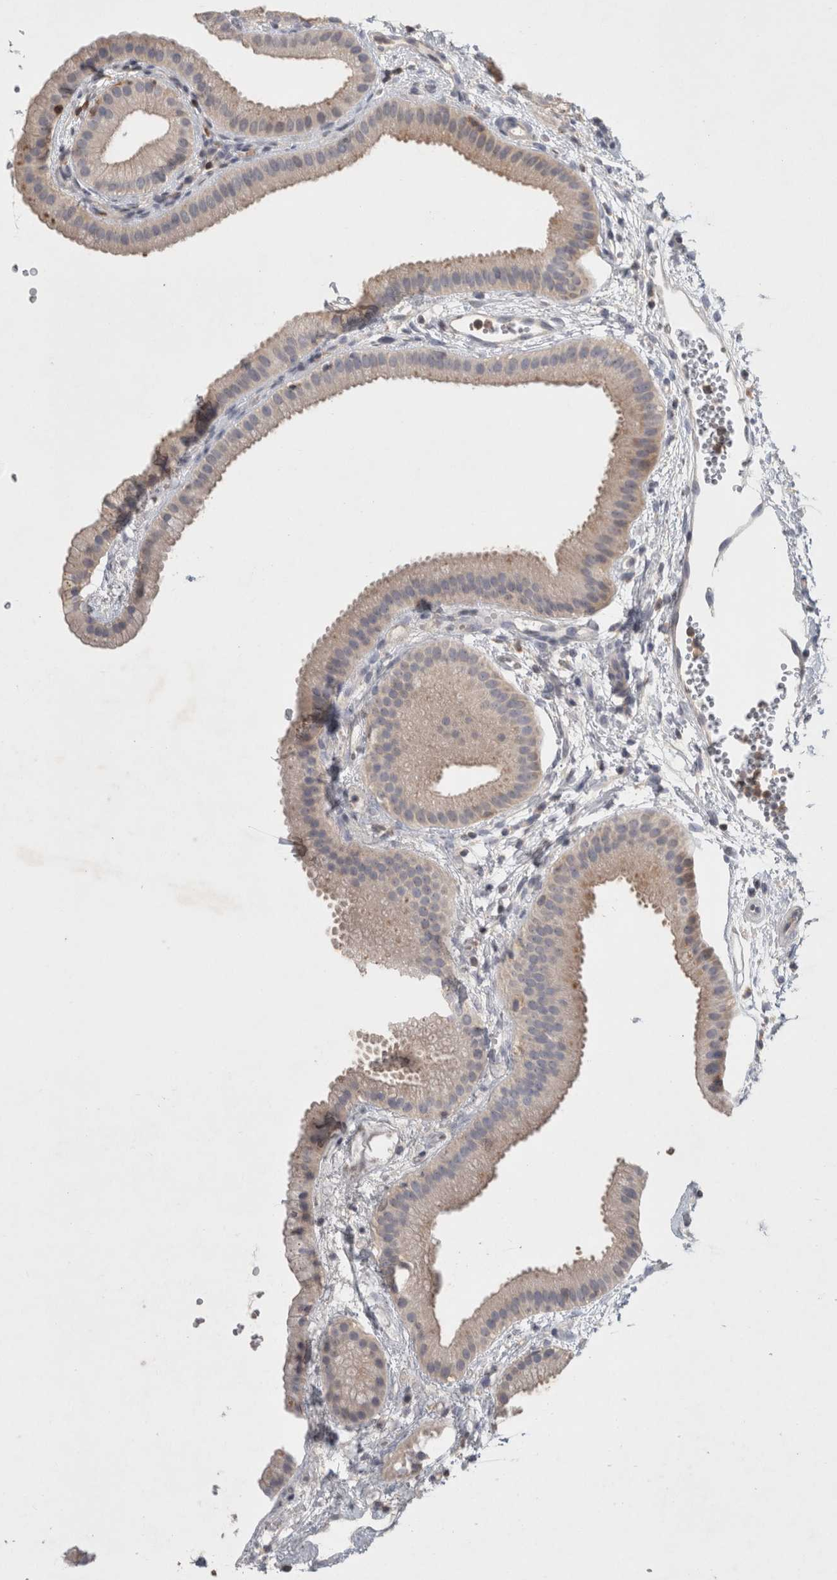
{"staining": {"intensity": "weak", "quantity": "25%-75%", "location": "cytoplasmic/membranous"}, "tissue": "gallbladder", "cell_type": "Glandular cells", "image_type": "normal", "snomed": [{"axis": "morphology", "description": "Normal tissue, NOS"}, {"axis": "topography", "description": "Gallbladder"}], "caption": "DAB (3,3'-diaminobenzidine) immunohistochemical staining of unremarkable human gallbladder reveals weak cytoplasmic/membranous protein positivity in approximately 25%-75% of glandular cells. The staining is performed using DAB (3,3'-diaminobenzidine) brown chromogen to label protein expression. The nuclei are counter-stained blue using hematoxylin.", "gene": "GFRA2", "patient": {"sex": "female", "age": 64}}